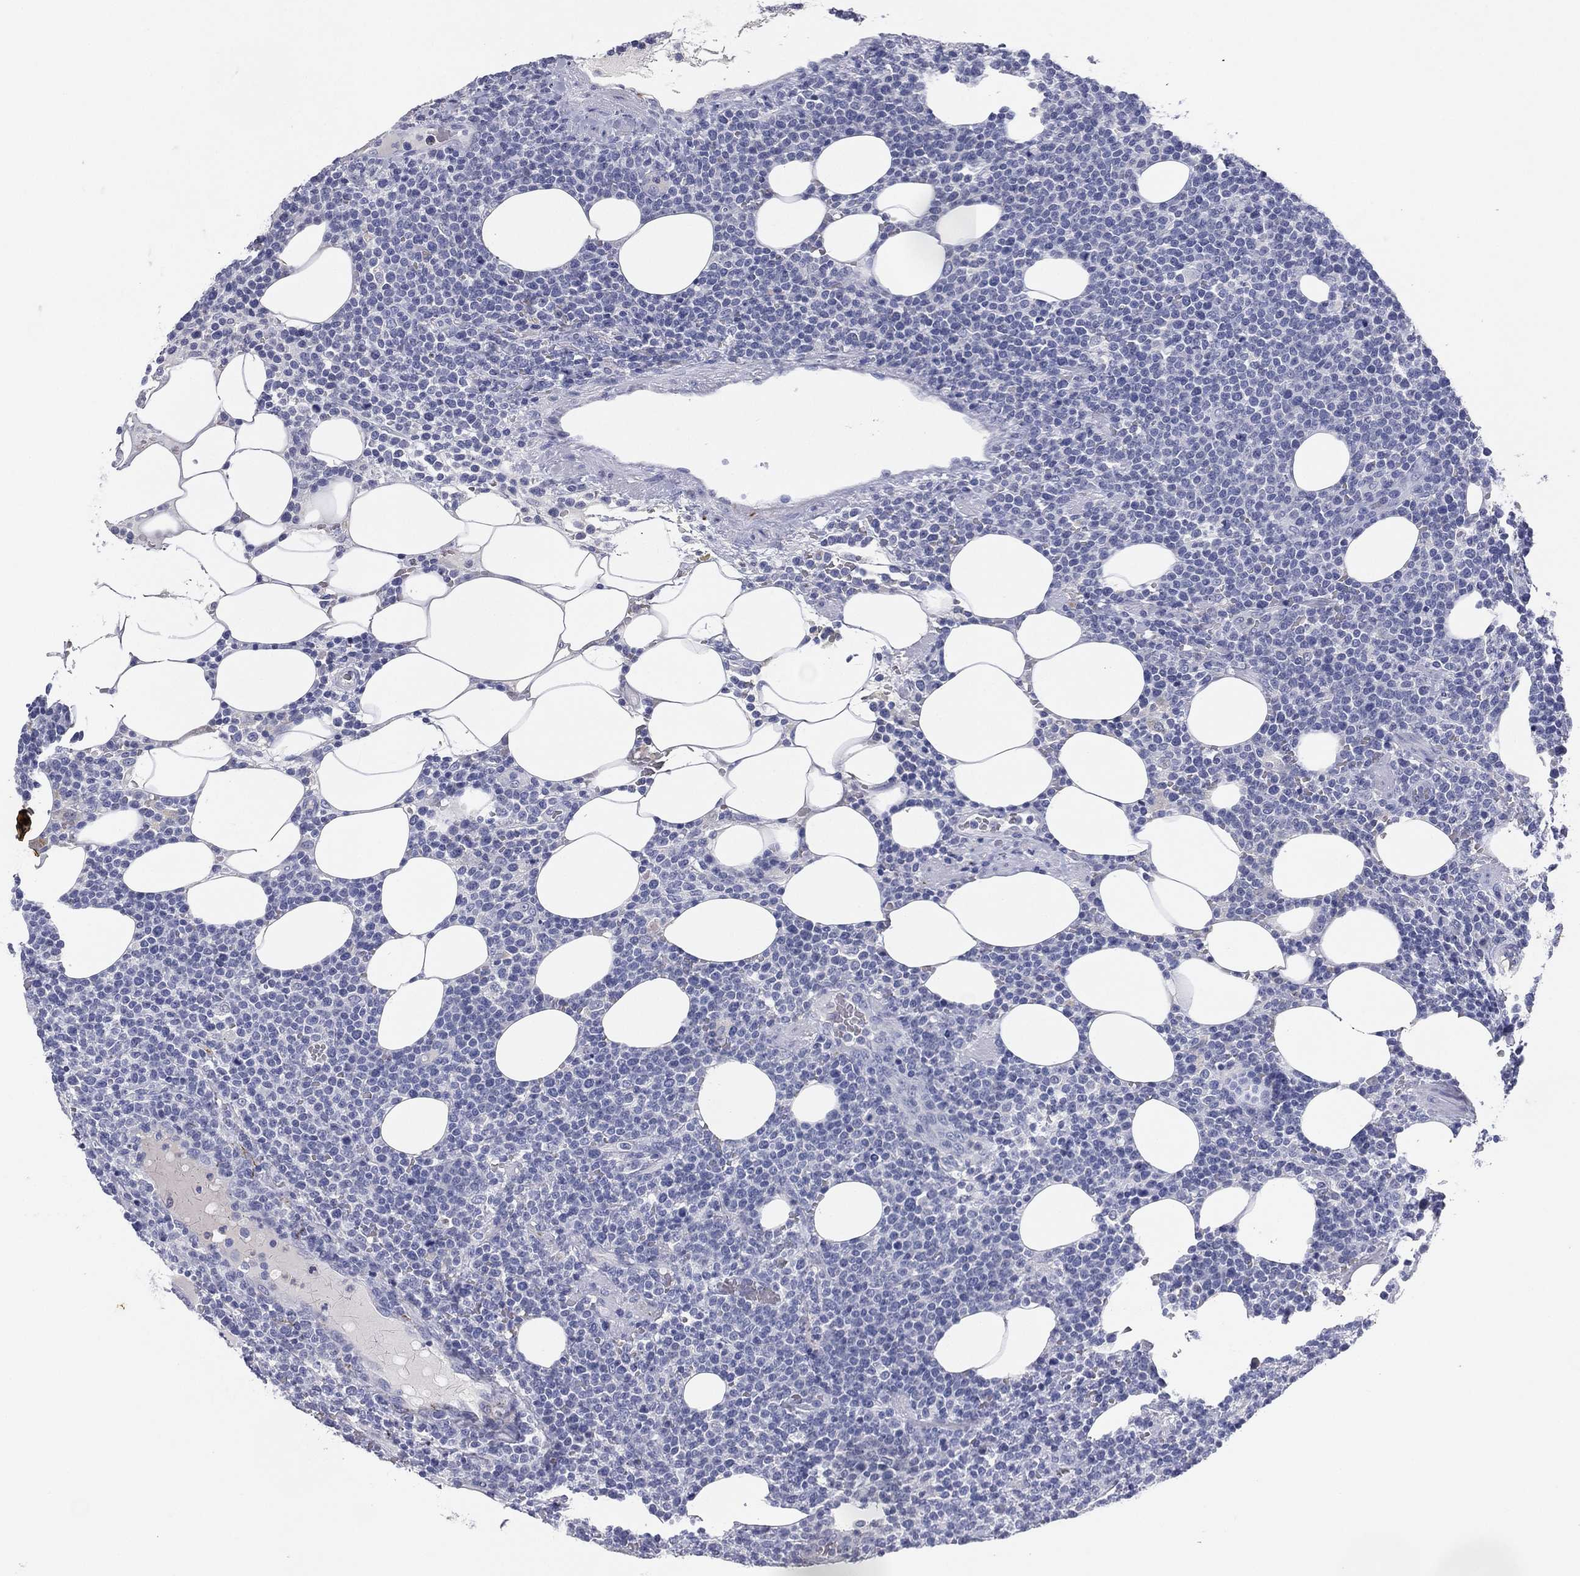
{"staining": {"intensity": "negative", "quantity": "none", "location": "none"}, "tissue": "lymphoma", "cell_type": "Tumor cells", "image_type": "cancer", "snomed": [{"axis": "morphology", "description": "Malignant lymphoma, non-Hodgkin's type, High grade"}, {"axis": "topography", "description": "Lymph node"}], "caption": "Protein analysis of high-grade malignant lymphoma, non-Hodgkin's type demonstrates no significant staining in tumor cells.", "gene": "KRT7", "patient": {"sex": "male", "age": 61}}